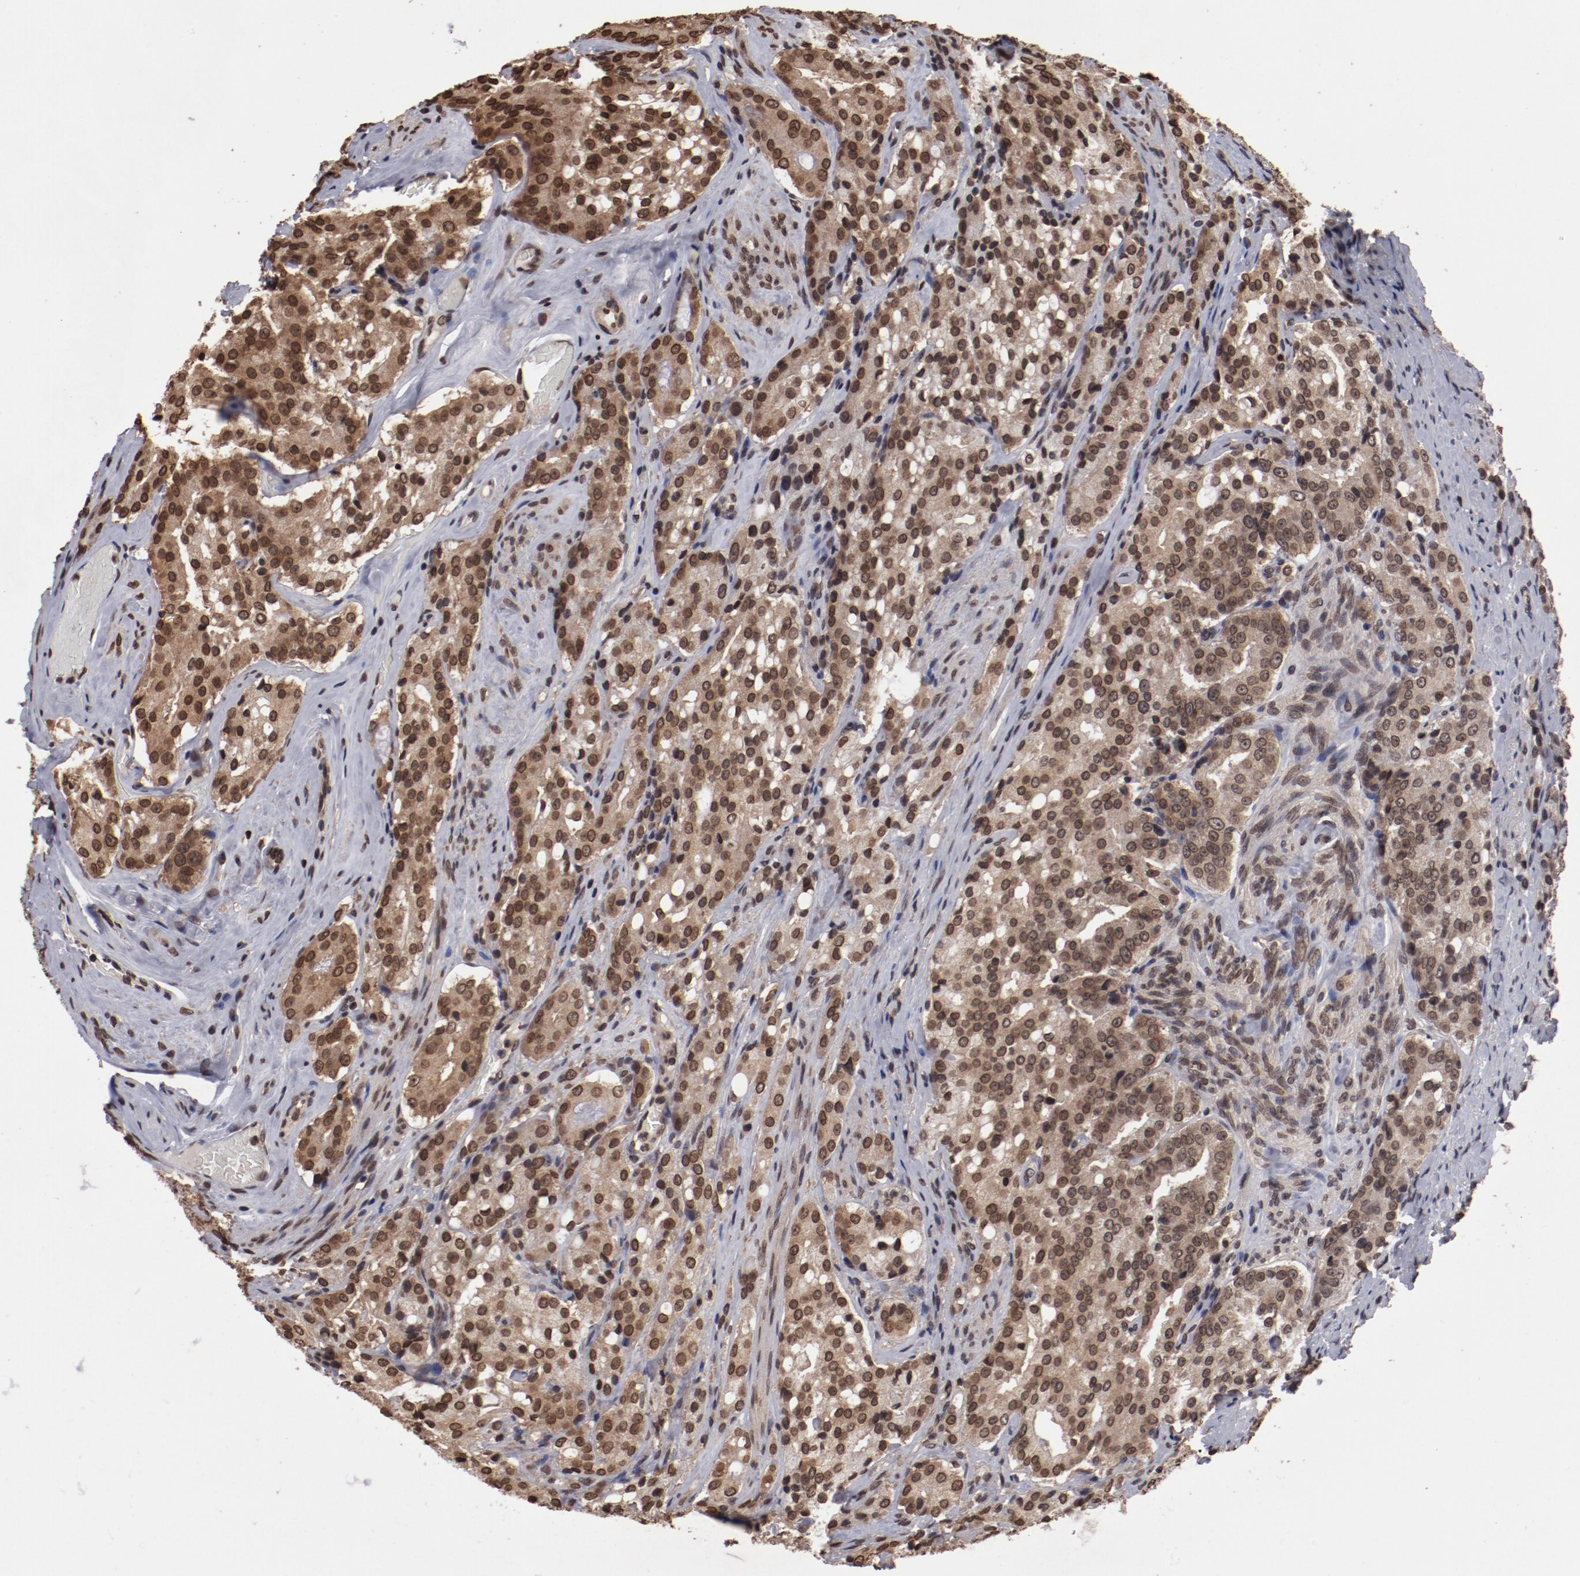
{"staining": {"intensity": "moderate", "quantity": ">75%", "location": "nuclear"}, "tissue": "prostate cancer", "cell_type": "Tumor cells", "image_type": "cancer", "snomed": [{"axis": "morphology", "description": "Adenocarcinoma, Medium grade"}, {"axis": "topography", "description": "Prostate"}], "caption": "Prostate adenocarcinoma (medium-grade) tissue reveals moderate nuclear staining in about >75% of tumor cells, visualized by immunohistochemistry. (brown staining indicates protein expression, while blue staining denotes nuclei).", "gene": "AKT1", "patient": {"sex": "male", "age": 72}}